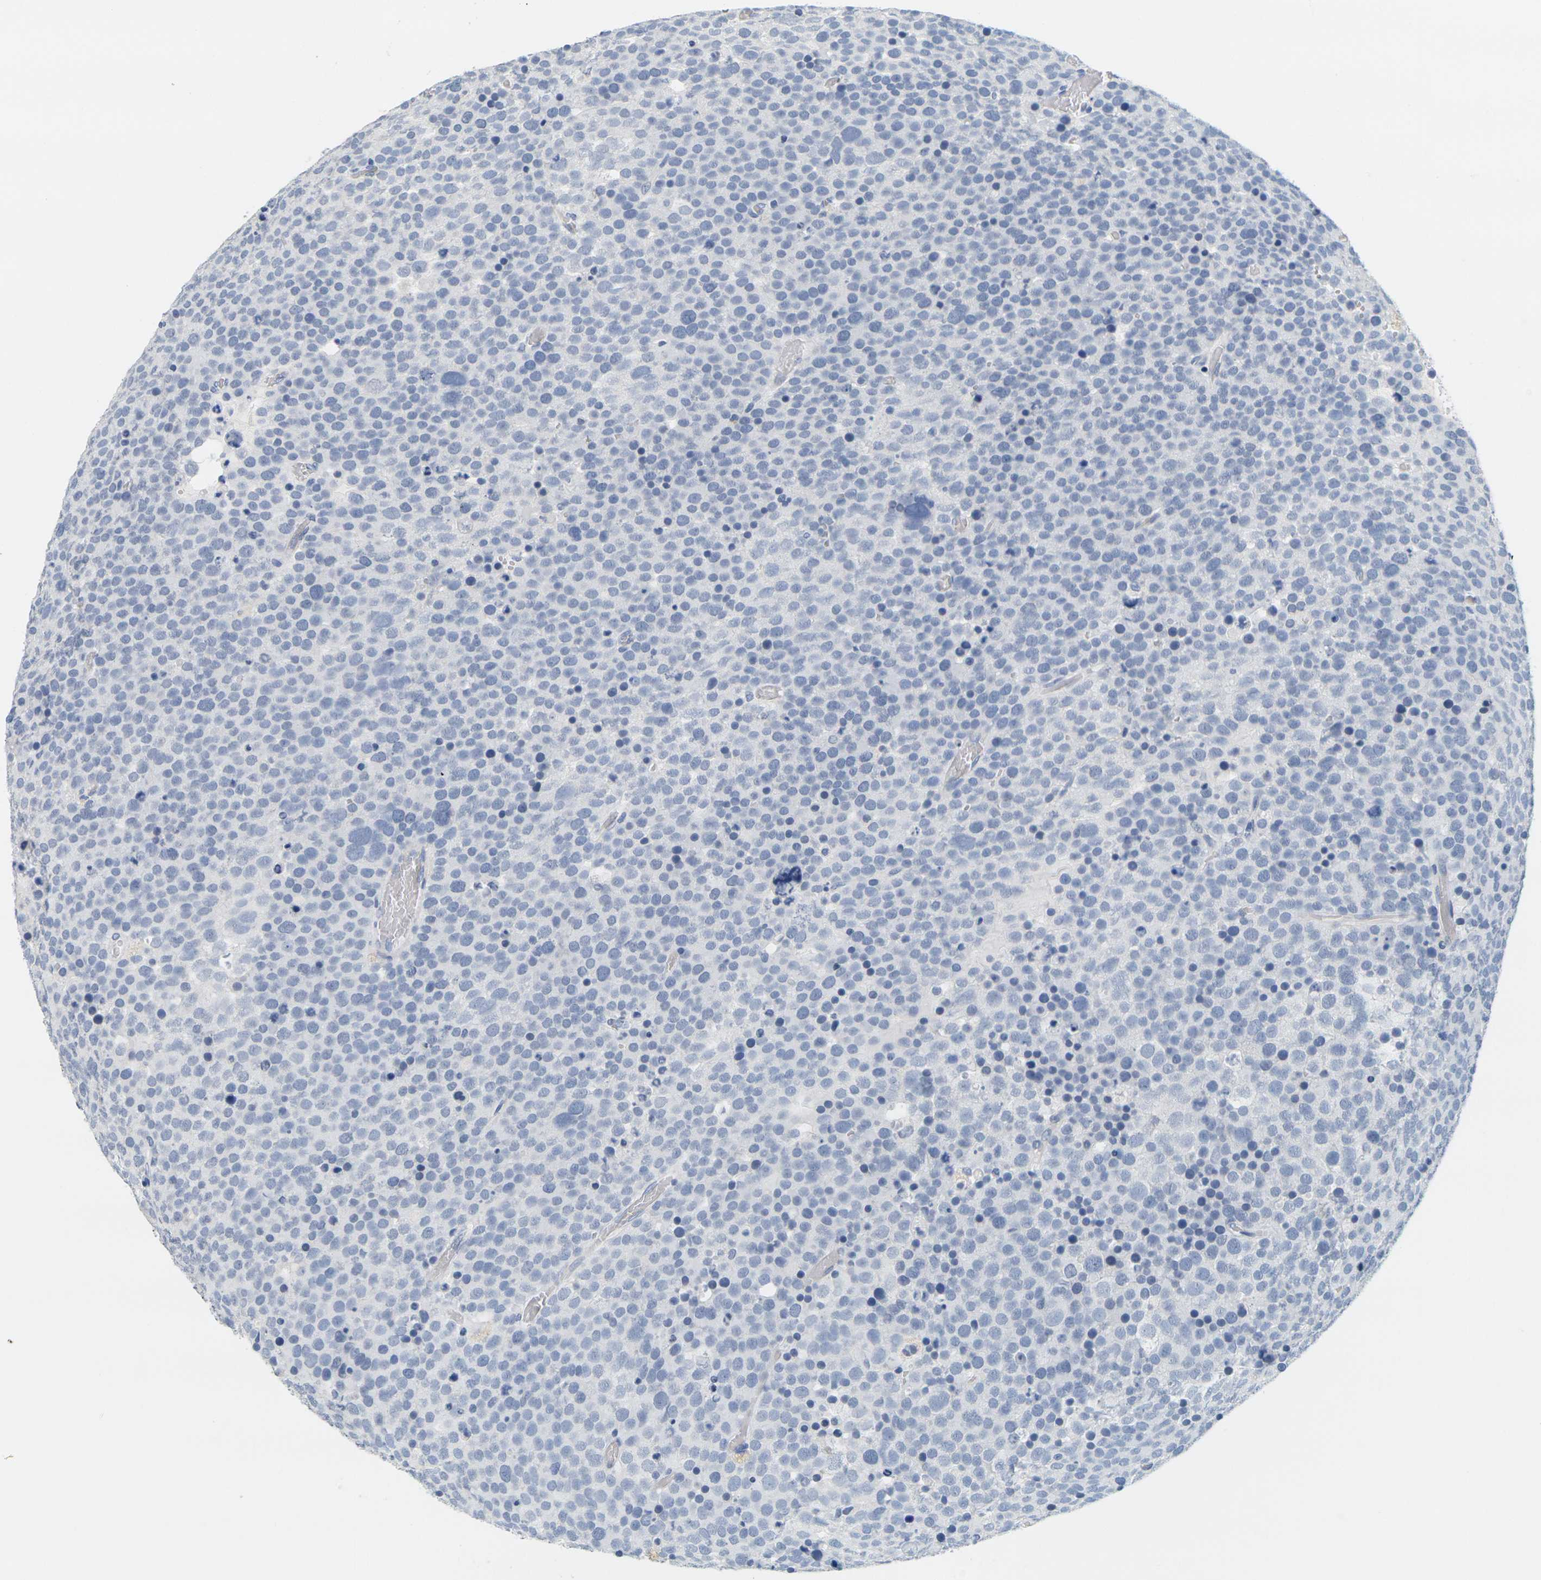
{"staining": {"intensity": "negative", "quantity": "none", "location": "none"}, "tissue": "testis cancer", "cell_type": "Tumor cells", "image_type": "cancer", "snomed": [{"axis": "morphology", "description": "Seminoma, NOS"}, {"axis": "topography", "description": "Testis"}], "caption": "The immunohistochemistry (IHC) photomicrograph has no significant positivity in tumor cells of testis cancer tissue.", "gene": "KLK5", "patient": {"sex": "male", "age": 71}}